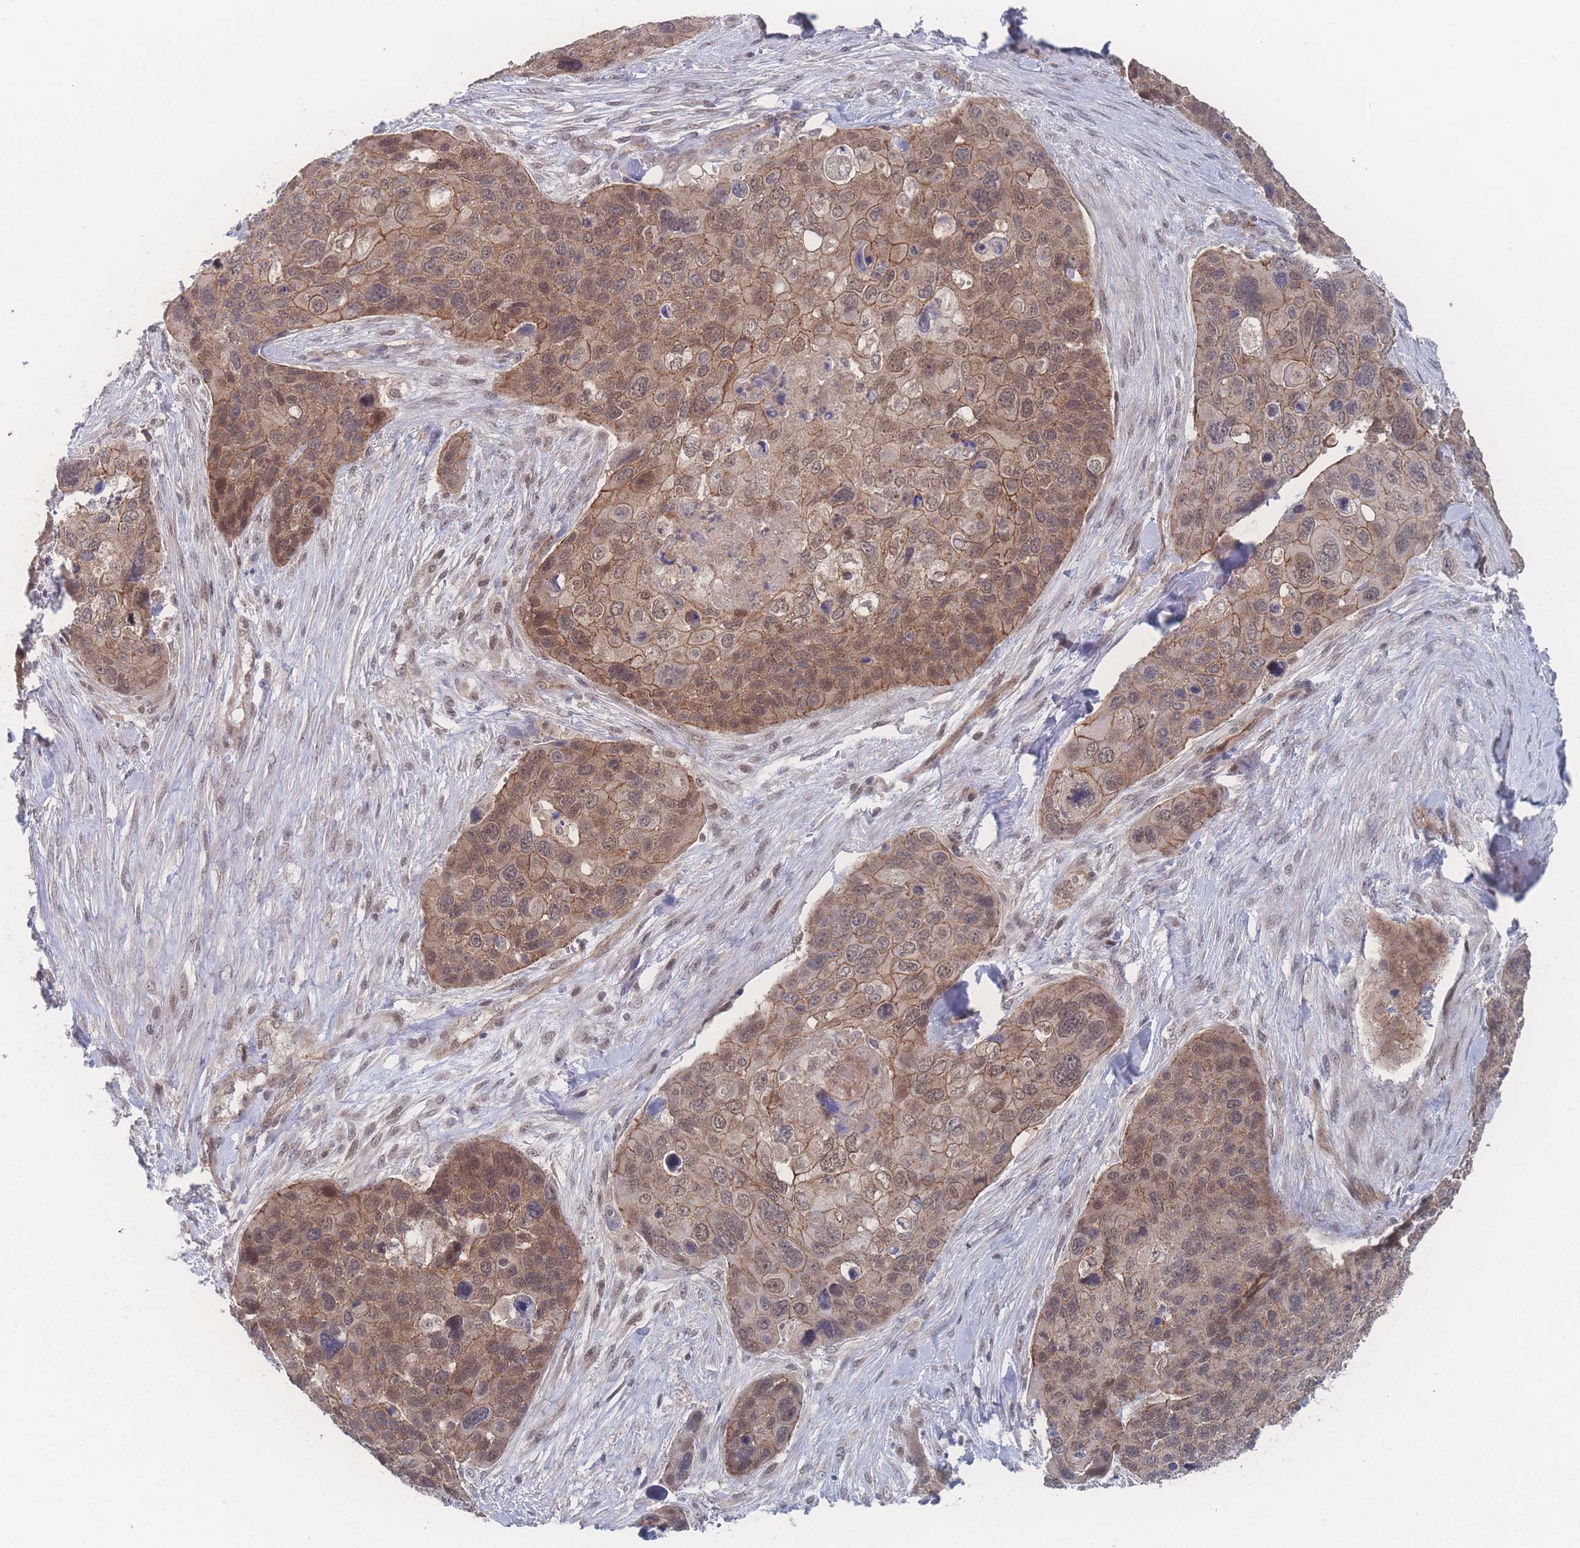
{"staining": {"intensity": "moderate", "quantity": ">75%", "location": "cytoplasmic/membranous,nuclear"}, "tissue": "skin cancer", "cell_type": "Tumor cells", "image_type": "cancer", "snomed": [{"axis": "morphology", "description": "Basal cell carcinoma"}, {"axis": "topography", "description": "Skin"}], "caption": "Protein positivity by immunohistochemistry exhibits moderate cytoplasmic/membranous and nuclear expression in approximately >75% of tumor cells in basal cell carcinoma (skin).", "gene": "NBEAL1", "patient": {"sex": "female", "age": 74}}